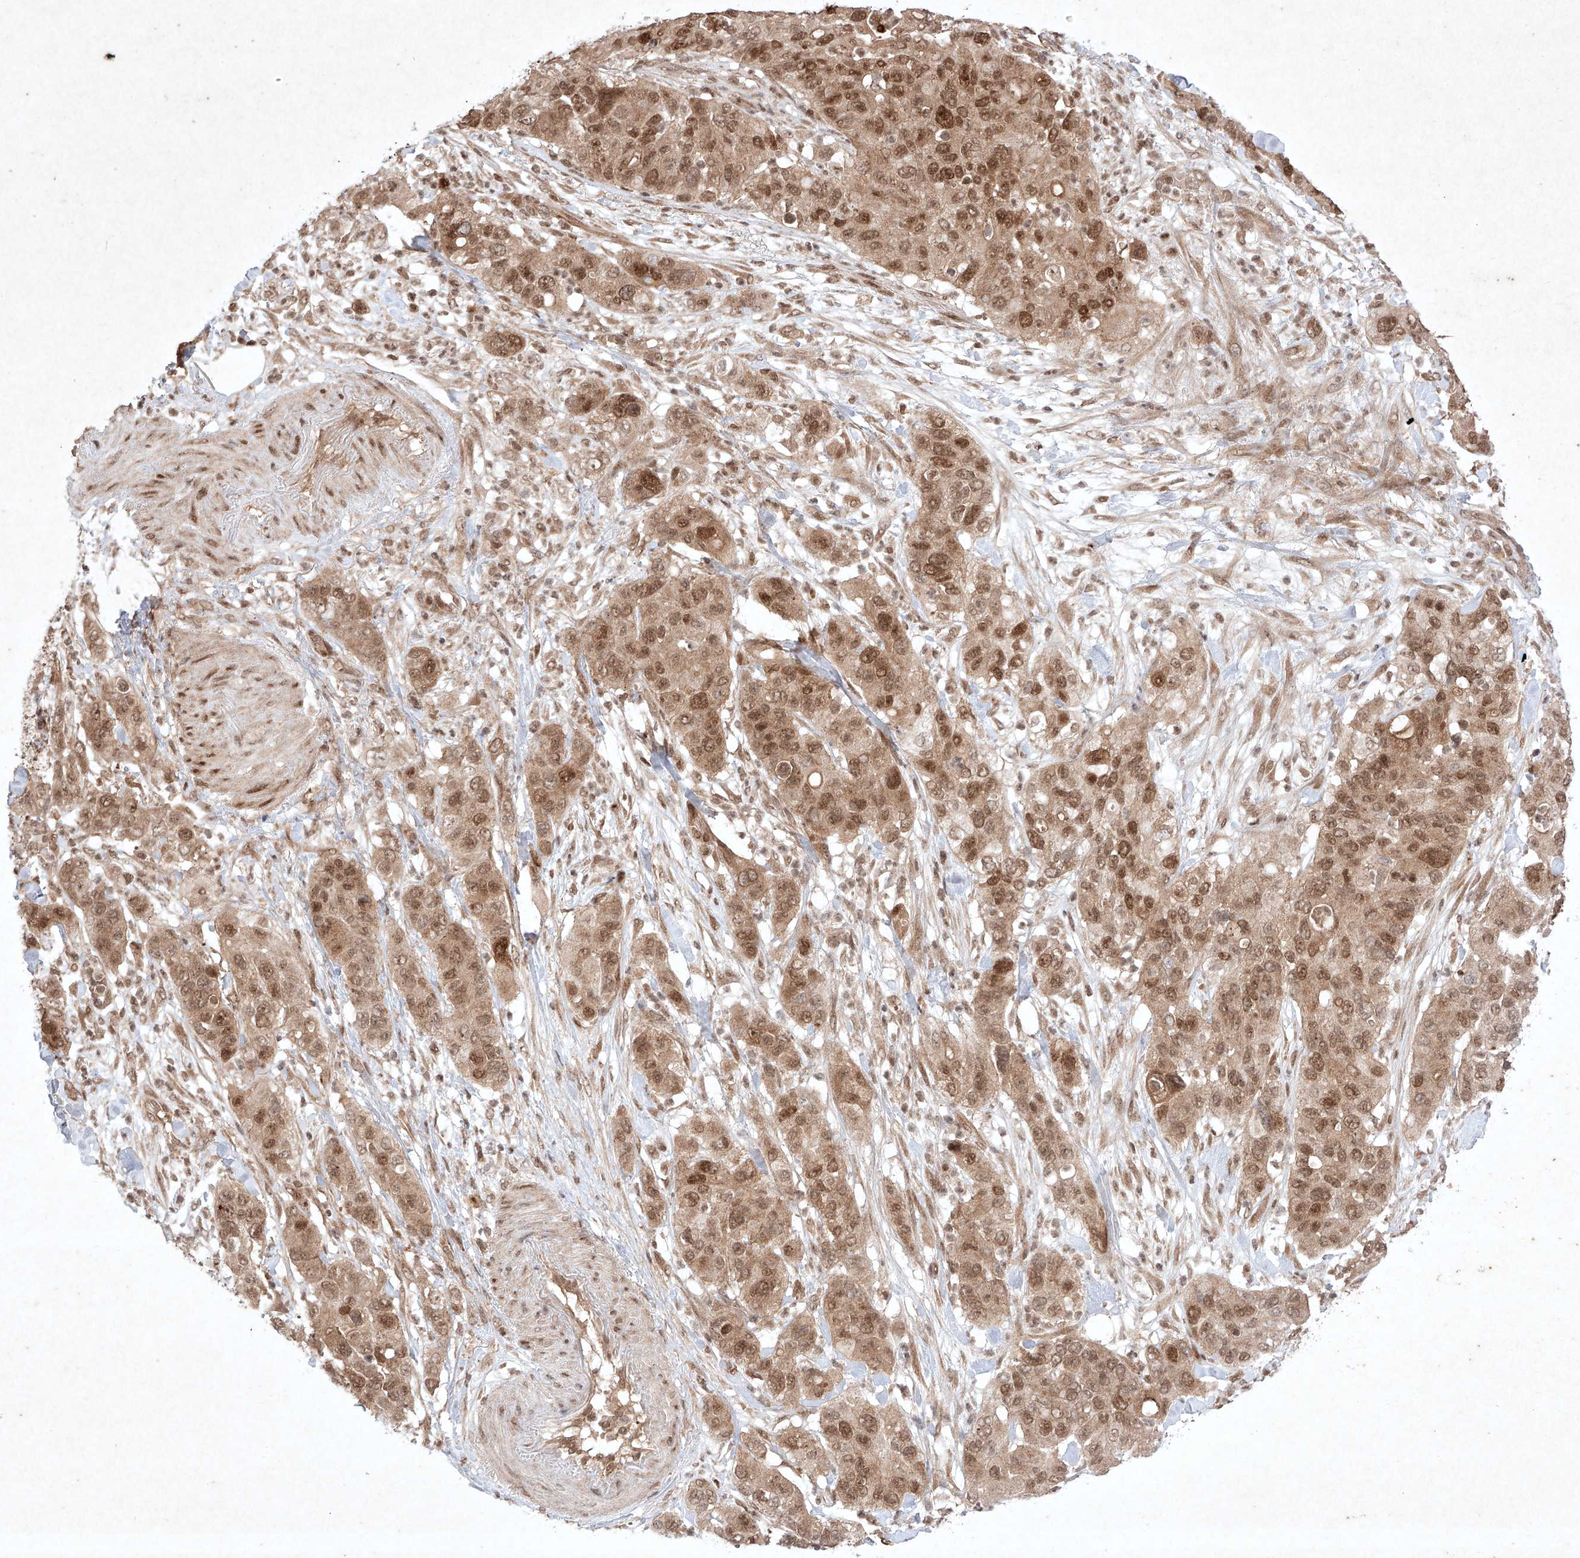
{"staining": {"intensity": "moderate", "quantity": ">75%", "location": "cytoplasmic/membranous,nuclear"}, "tissue": "pancreatic cancer", "cell_type": "Tumor cells", "image_type": "cancer", "snomed": [{"axis": "morphology", "description": "Adenocarcinoma, NOS"}, {"axis": "topography", "description": "Pancreas"}], "caption": "A brown stain shows moderate cytoplasmic/membranous and nuclear staining of a protein in human pancreatic adenocarcinoma tumor cells.", "gene": "RNF31", "patient": {"sex": "female", "age": 71}}